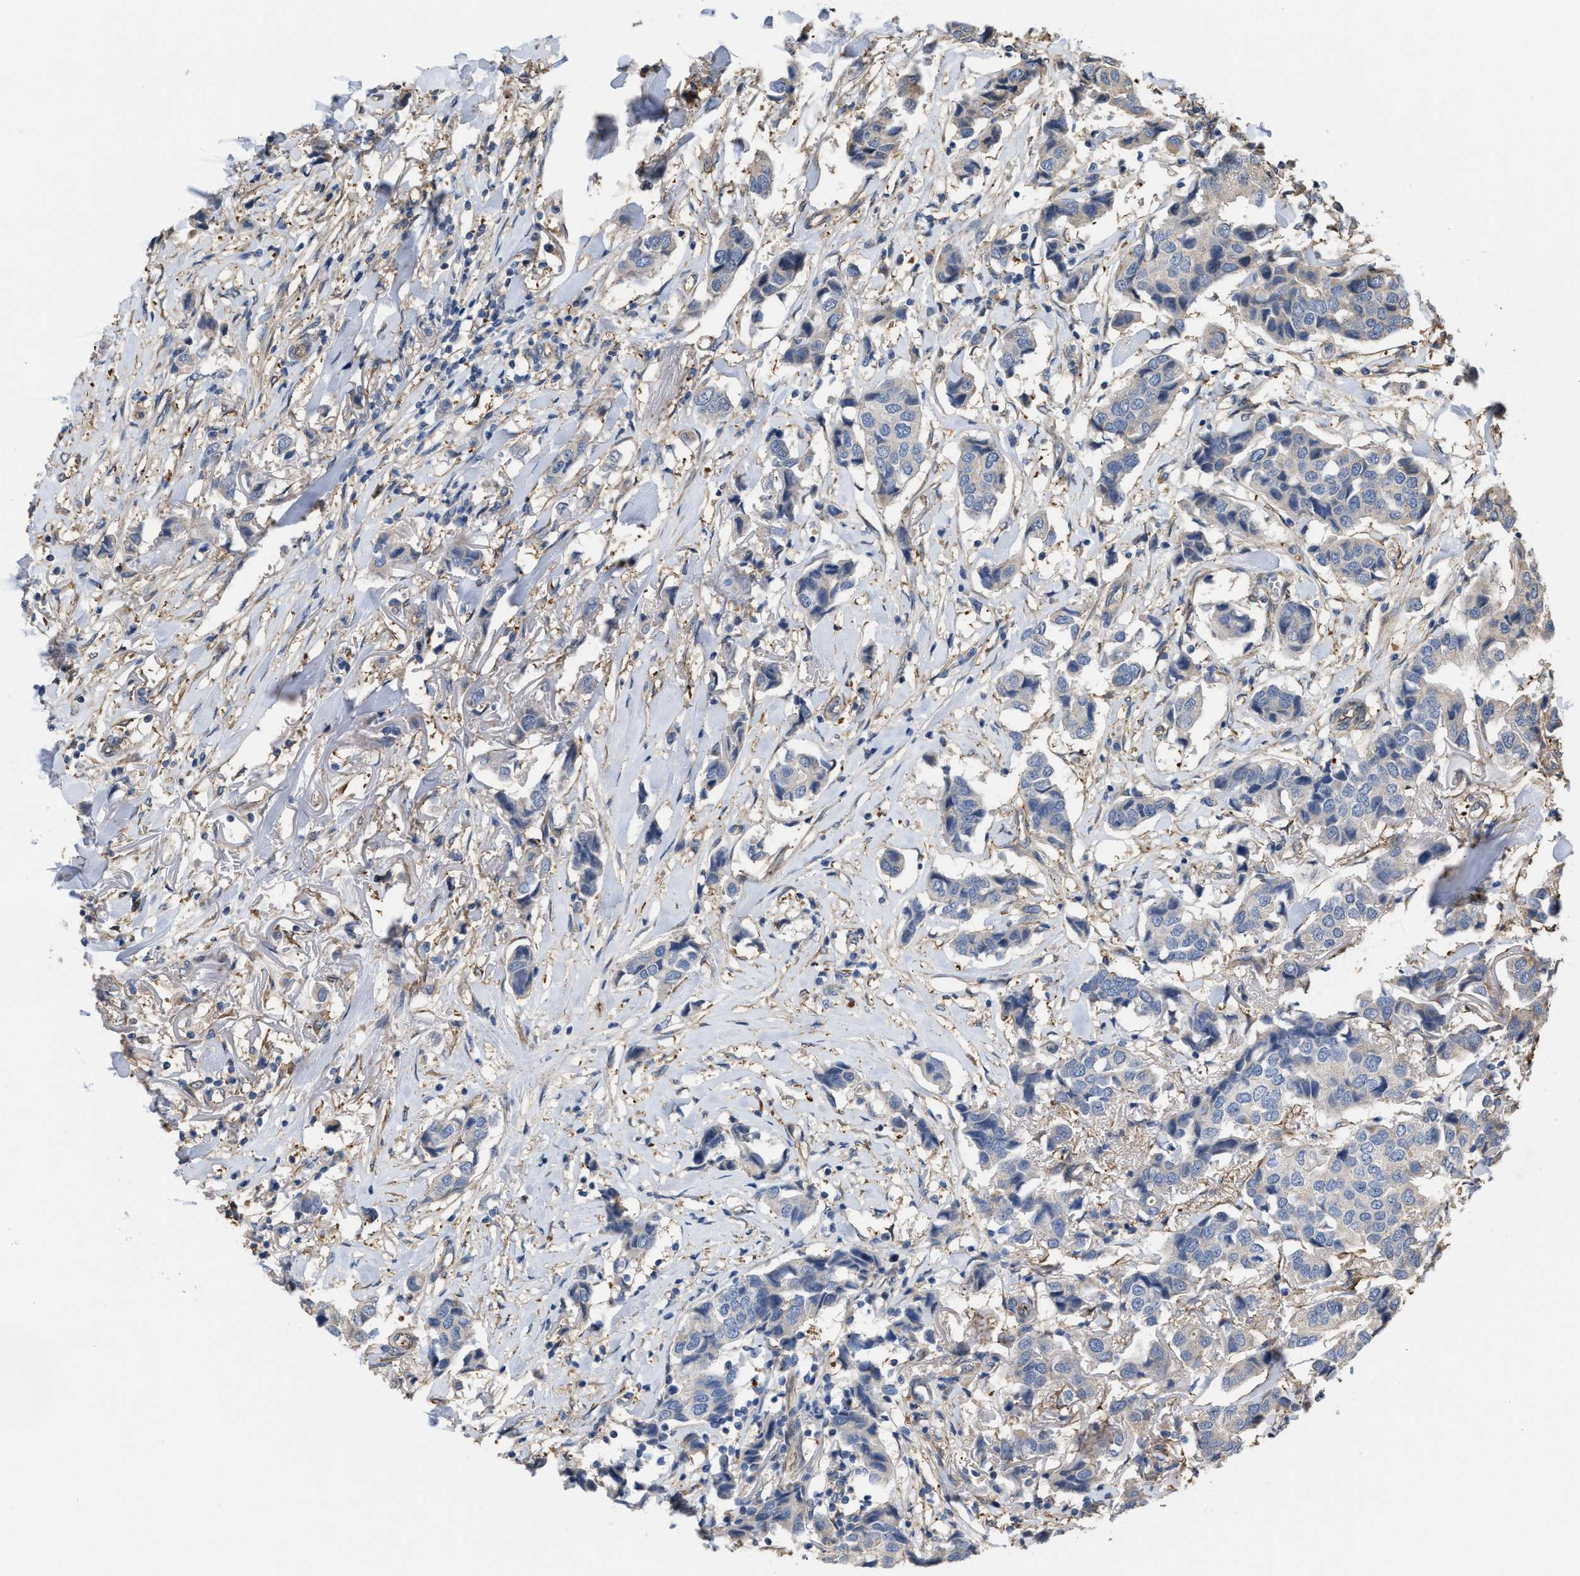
{"staining": {"intensity": "negative", "quantity": "none", "location": "none"}, "tissue": "breast cancer", "cell_type": "Tumor cells", "image_type": "cancer", "snomed": [{"axis": "morphology", "description": "Duct carcinoma"}, {"axis": "topography", "description": "Breast"}], "caption": "Tumor cells are negative for brown protein staining in breast cancer (invasive ductal carcinoma).", "gene": "SLC4A11", "patient": {"sex": "female", "age": 80}}